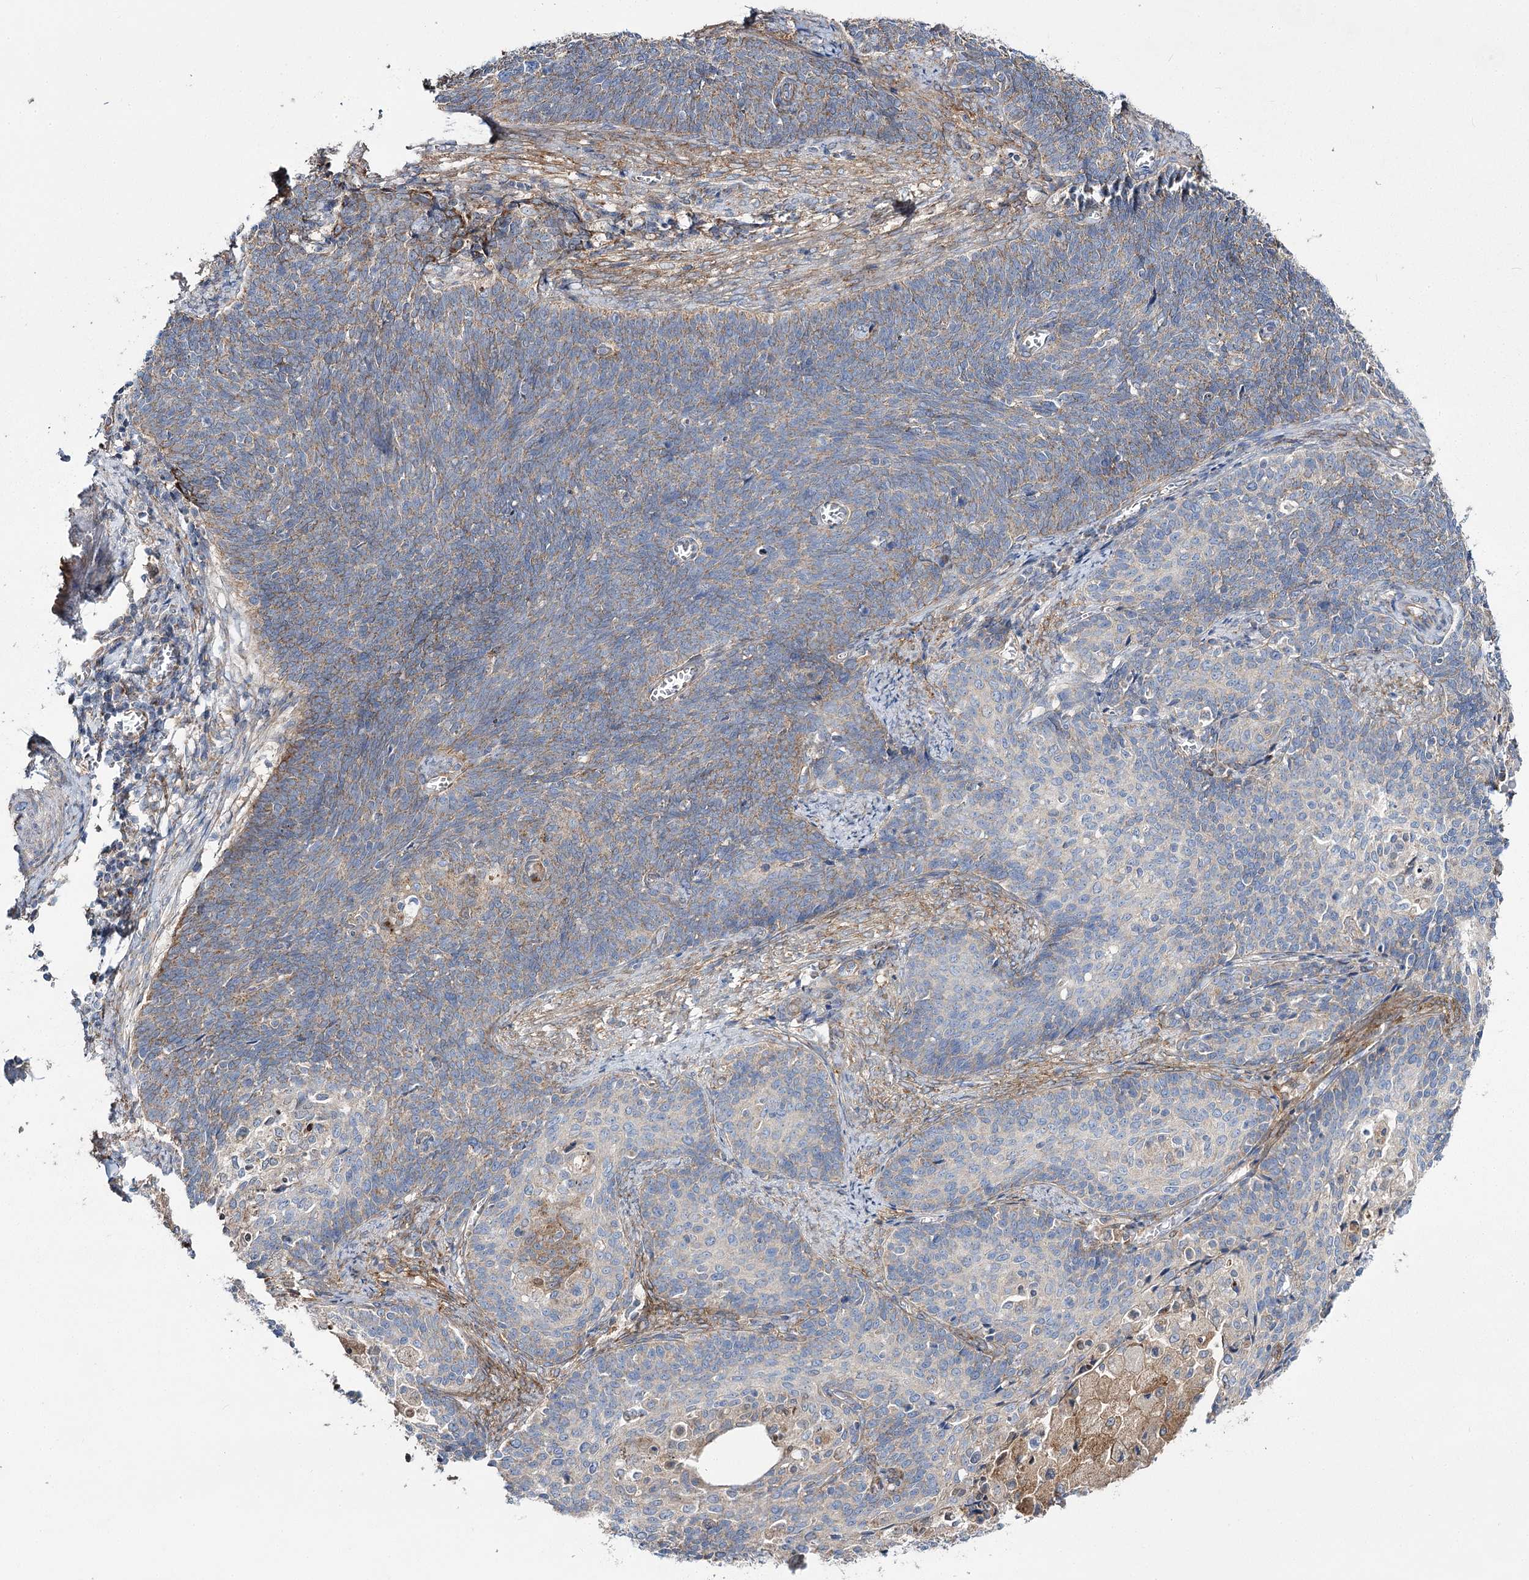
{"staining": {"intensity": "negative", "quantity": "none", "location": "none"}, "tissue": "cervical cancer", "cell_type": "Tumor cells", "image_type": "cancer", "snomed": [{"axis": "morphology", "description": "Squamous cell carcinoma, NOS"}, {"axis": "topography", "description": "Cervix"}], "caption": "Immunohistochemical staining of human cervical cancer (squamous cell carcinoma) displays no significant expression in tumor cells.", "gene": "RMDN2", "patient": {"sex": "female", "age": 39}}